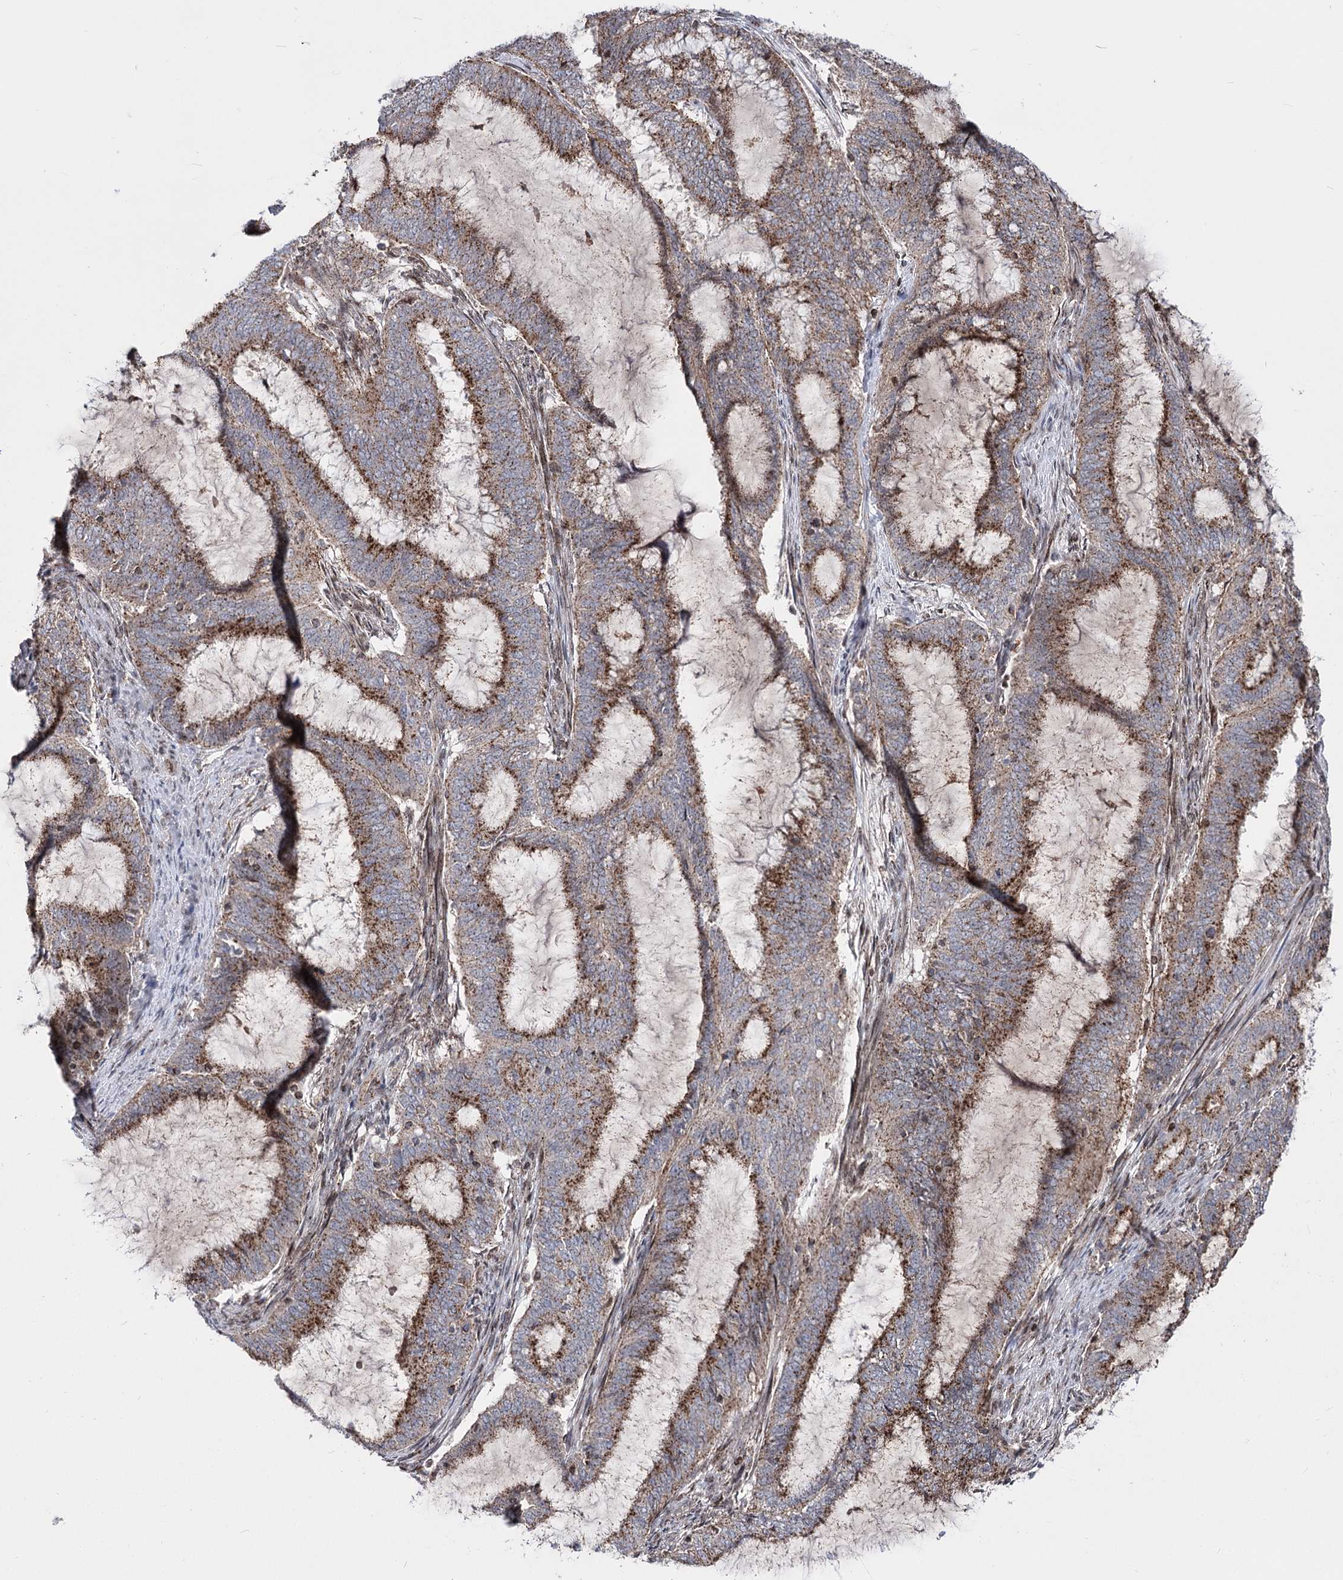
{"staining": {"intensity": "moderate", "quantity": ">75%", "location": "cytoplasmic/membranous"}, "tissue": "endometrial cancer", "cell_type": "Tumor cells", "image_type": "cancer", "snomed": [{"axis": "morphology", "description": "Adenocarcinoma, NOS"}, {"axis": "topography", "description": "Endometrium"}], "caption": "Moderate cytoplasmic/membranous staining is identified in approximately >75% of tumor cells in endometrial adenocarcinoma. (IHC, brightfield microscopy, high magnification).", "gene": "ZFYVE27", "patient": {"sex": "female", "age": 51}}